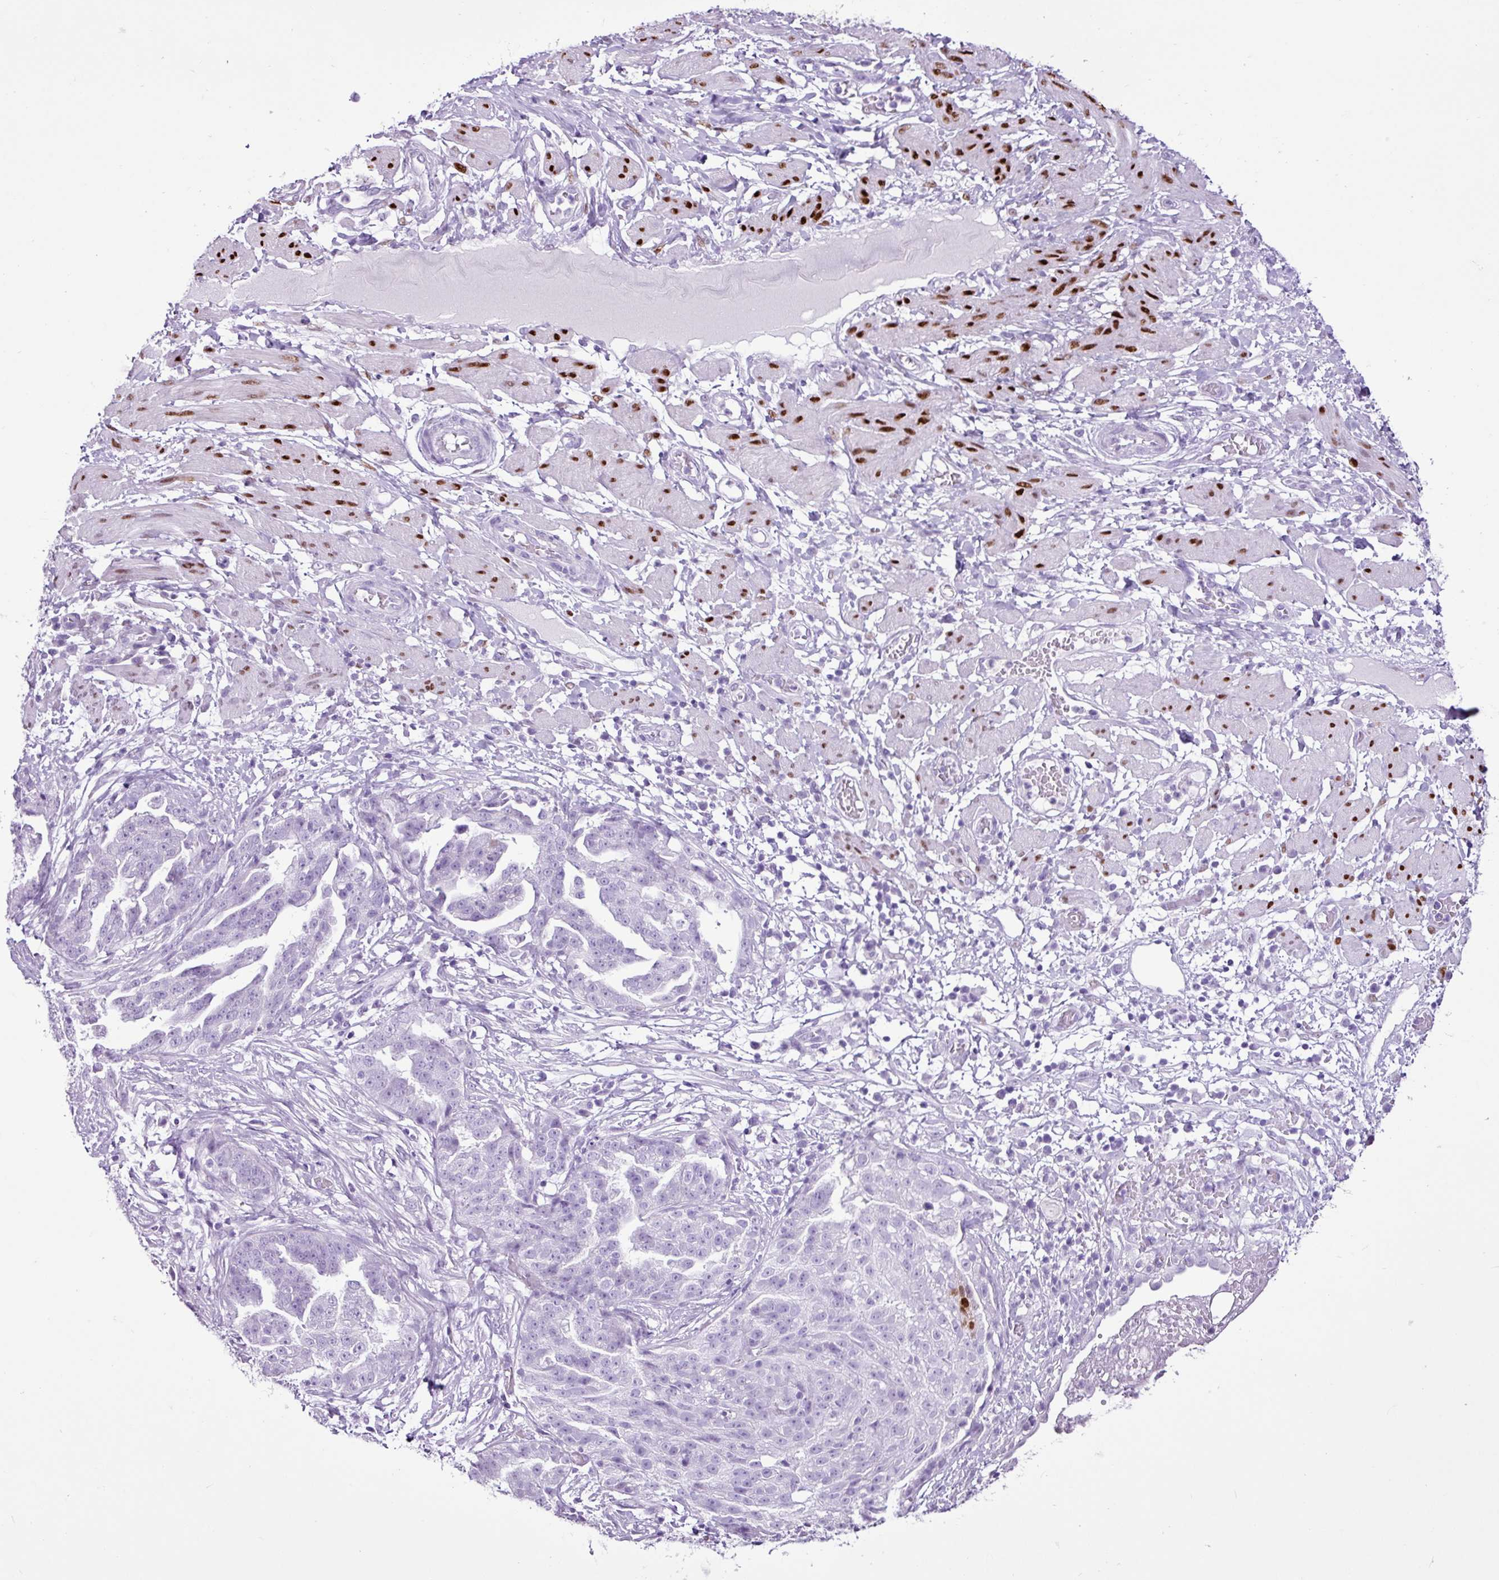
{"staining": {"intensity": "negative", "quantity": "none", "location": "none"}, "tissue": "ovarian cancer", "cell_type": "Tumor cells", "image_type": "cancer", "snomed": [{"axis": "morphology", "description": "Cystadenocarcinoma, serous, NOS"}, {"axis": "topography", "description": "Ovary"}], "caption": "This image is of ovarian cancer stained with IHC to label a protein in brown with the nuclei are counter-stained blue. There is no positivity in tumor cells. (DAB immunohistochemistry visualized using brightfield microscopy, high magnification).", "gene": "PGR", "patient": {"sex": "female", "age": 58}}